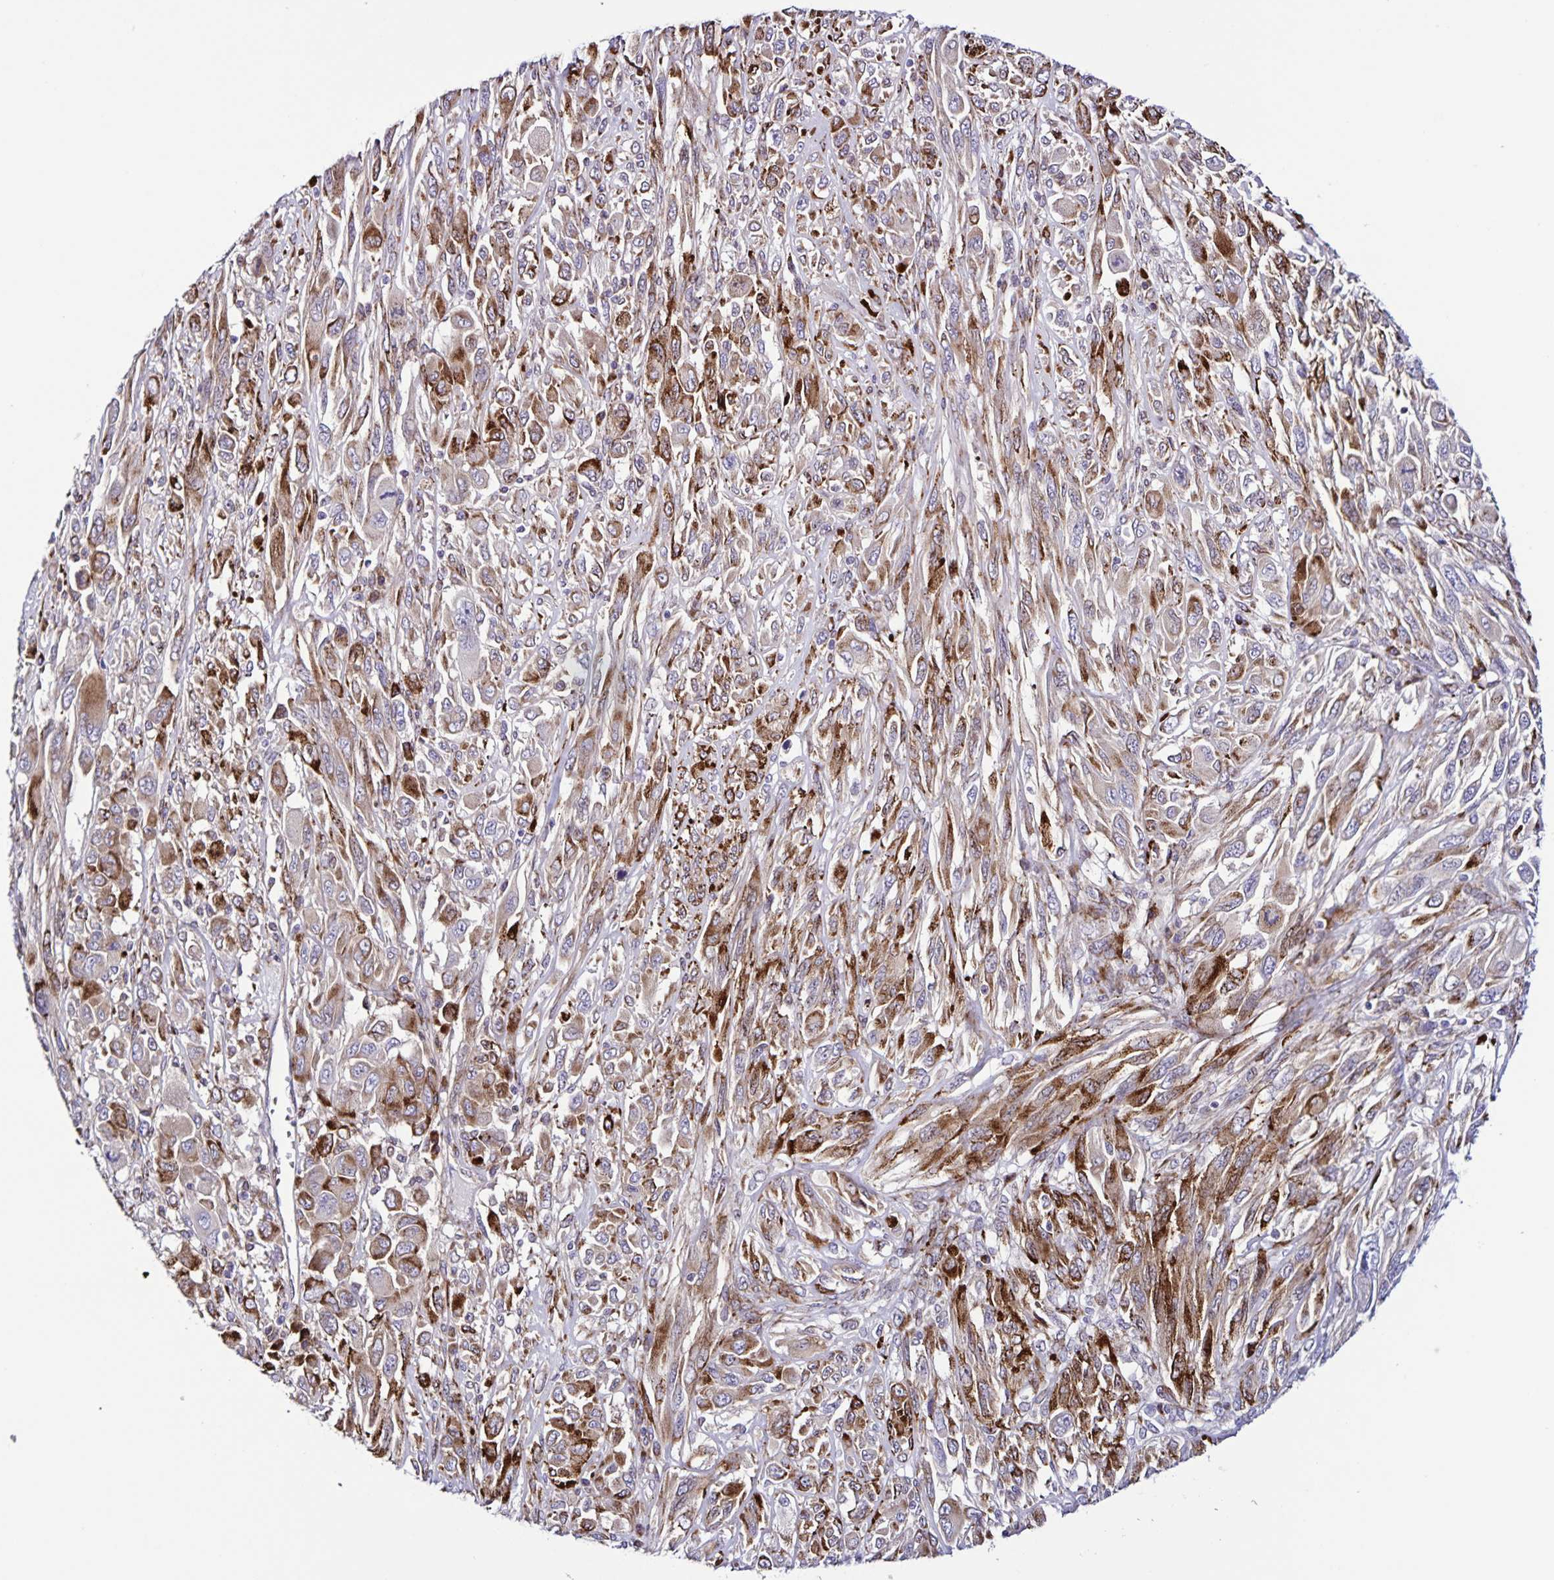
{"staining": {"intensity": "moderate", "quantity": "25%-75%", "location": "cytoplasmic/membranous"}, "tissue": "melanoma", "cell_type": "Tumor cells", "image_type": "cancer", "snomed": [{"axis": "morphology", "description": "Malignant melanoma, NOS"}, {"axis": "topography", "description": "Skin"}], "caption": "Protein staining of malignant melanoma tissue shows moderate cytoplasmic/membranous staining in about 25%-75% of tumor cells.", "gene": "OSBPL5", "patient": {"sex": "female", "age": 91}}